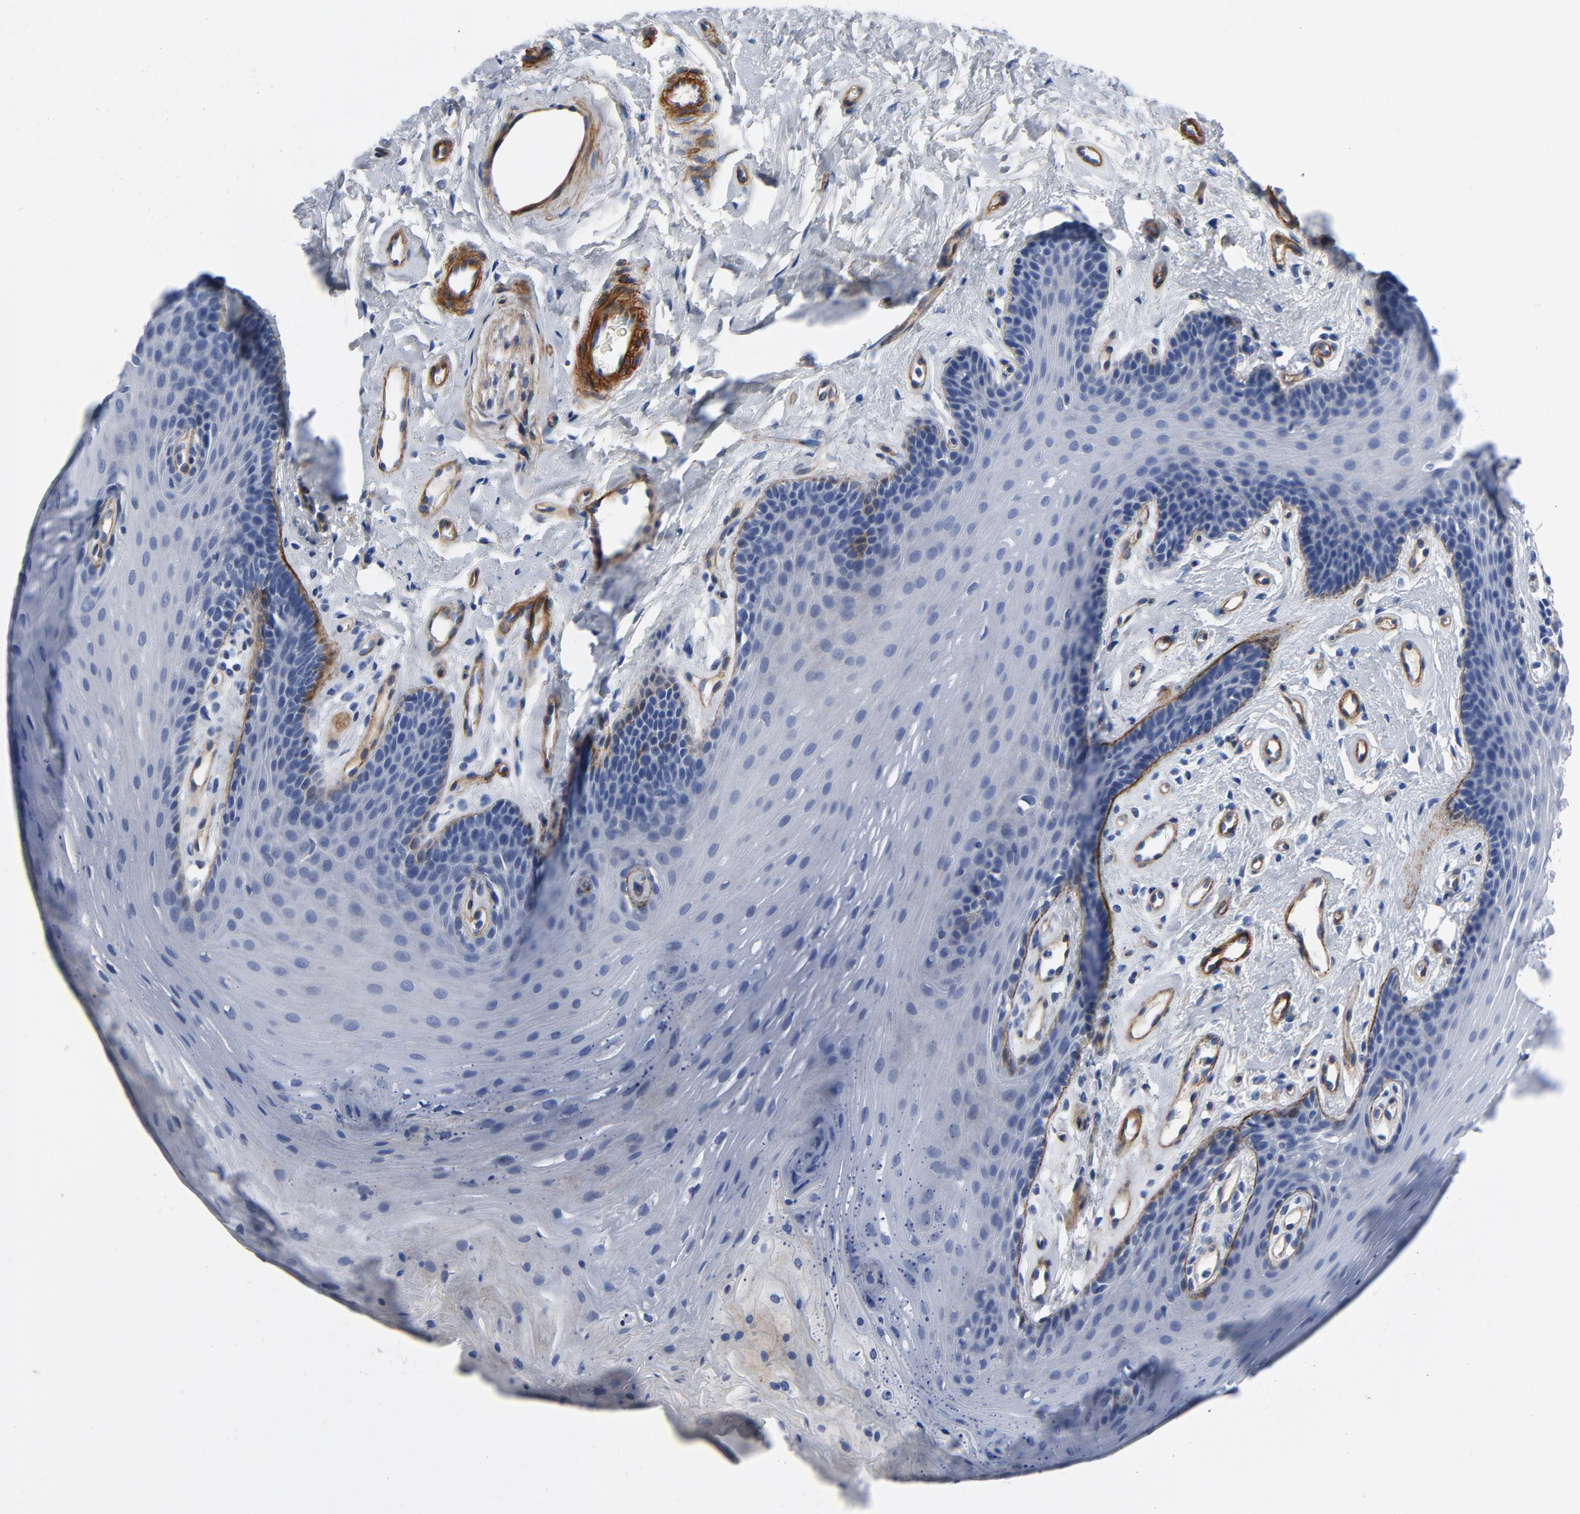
{"staining": {"intensity": "moderate", "quantity": "<25%", "location": "cytoplasmic/membranous"}, "tissue": "oral mucosa", "cell_type": "Squamous epithelial cells", "image_type": "normal", "snomed": [{"axis": "morphology", "description": "Normal tissue, NOS"}, {"axis": "topography", "description": "Oral tissue"}], "caption": "Oral mucosa was stained to show a protein in brown. There is low levels of moderate cytoplasmic/membranous staining in approximately <25% of squamous epithelial cells.", "gene": "LAMC1", "patient": {"sex": "male", "age": 62}}